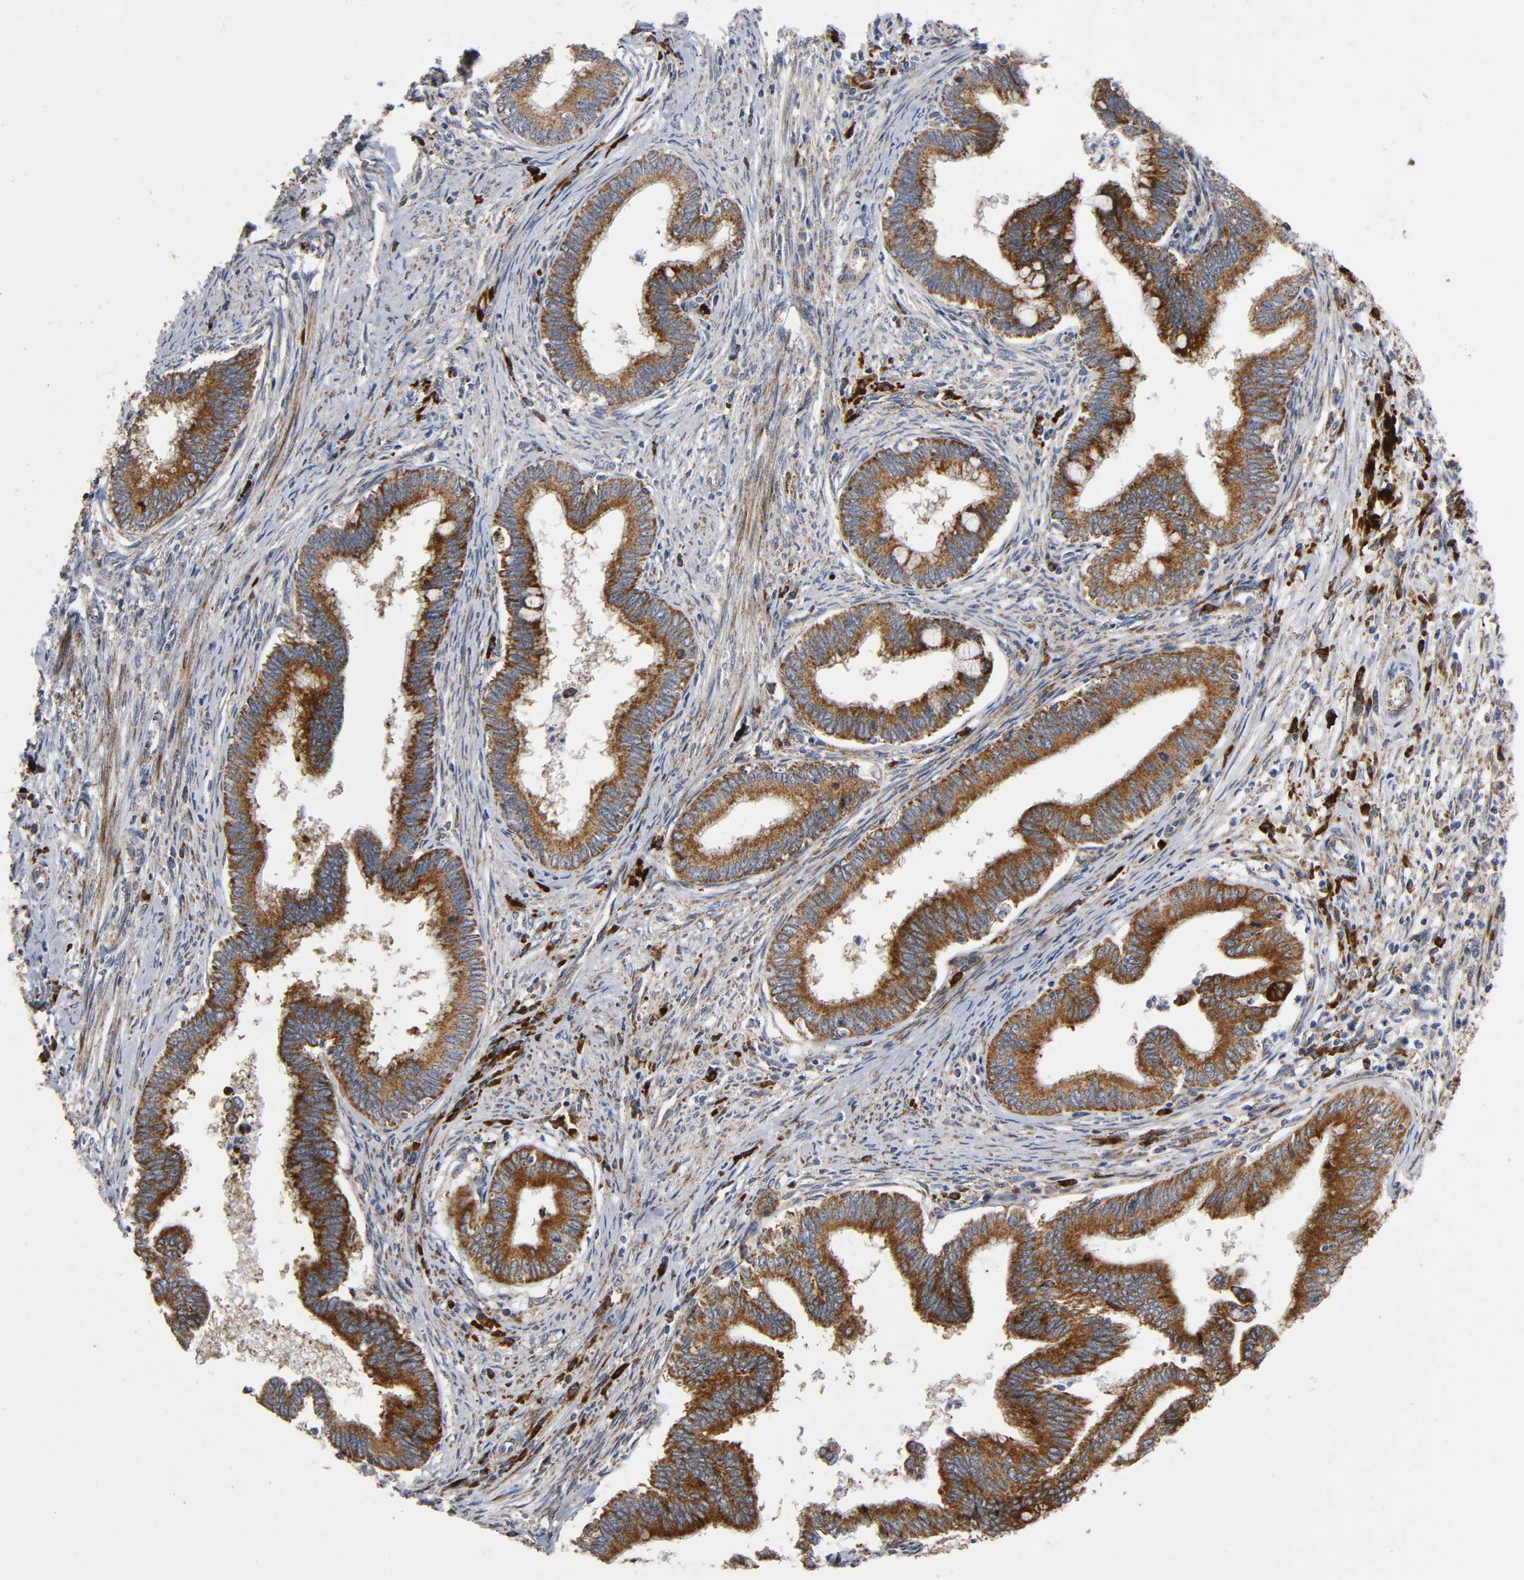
{"staining": {"intensity": "moderate", "quantity": ">75%", "location": "cytoplasmic/membranous"}, "tissue": "cervical cancer", "cell_type": "Tumor cells", "image_type": "cancer", "snomed": [{"axis": "morphology", "description": "Adenocarcinoma, NOS"}, {"axis": "topography", "description": "Cervix"}], "caption": "IHC image of cervical cancer stained for a protein (brown), which exhibits medium levels of moderate cytoplasmic/membranous expression in approximately >75% of tumor cells.", "gene": "MAP3K1", "patient": {"sex": "female", "age": 36}}